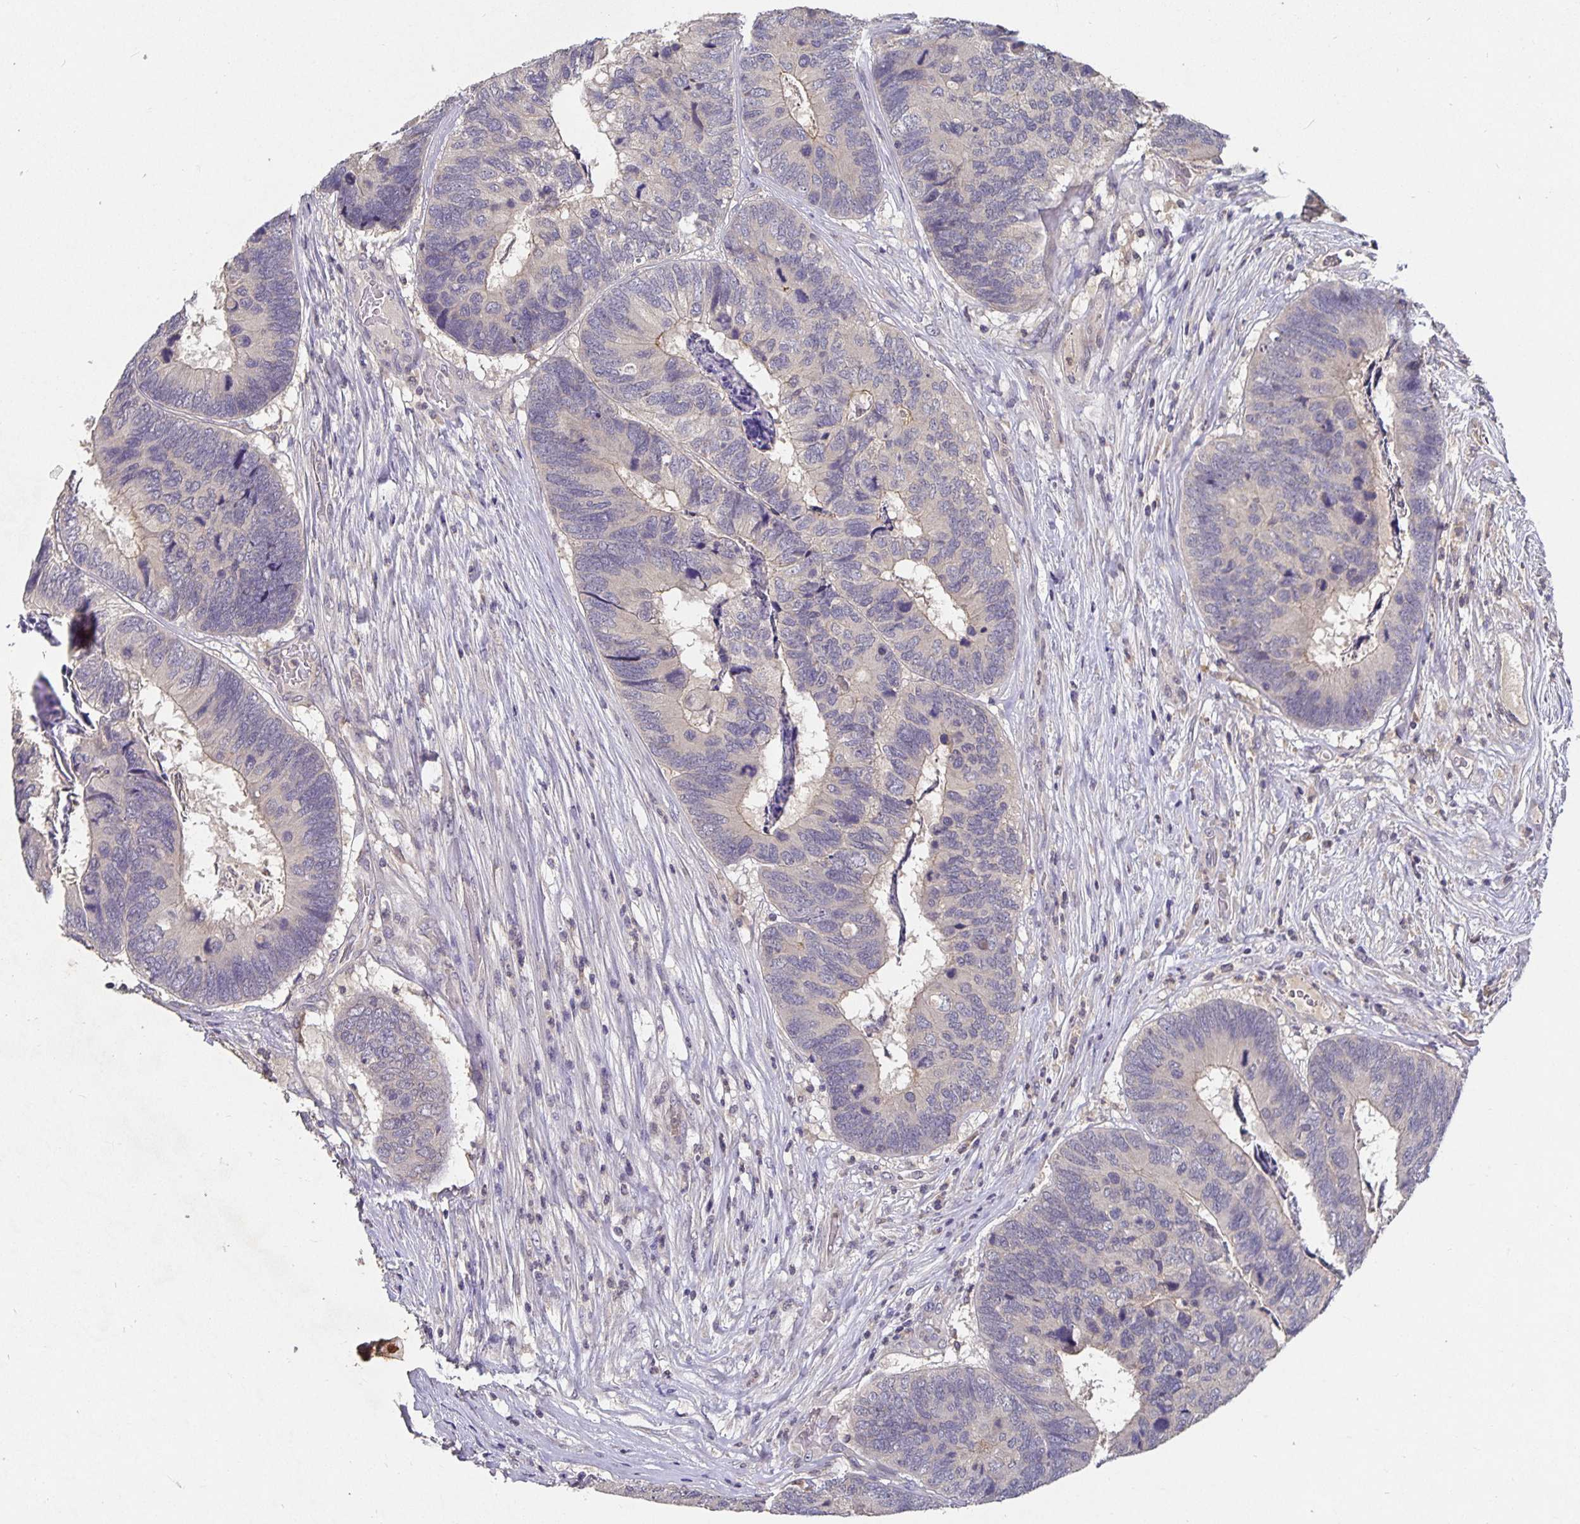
{"staining": {"intensity": "negative", "quantity": "none", "location": "none"}, "tissue": "colorectal cancer", "cell_type": "Tumor cells", "image_type": "cancer", "snomed": [{"axis": "morphology", "description": "Adenocarcinoma, NOS"}, {"axis": "topography", "description": "Colon"}], "caption": "Protein analysis of adenocarcinoma (colorectal) displays no significant staining in tumor cells.", "gene": "HEPN1", "patient": {"sex": "female", "age": 67}}